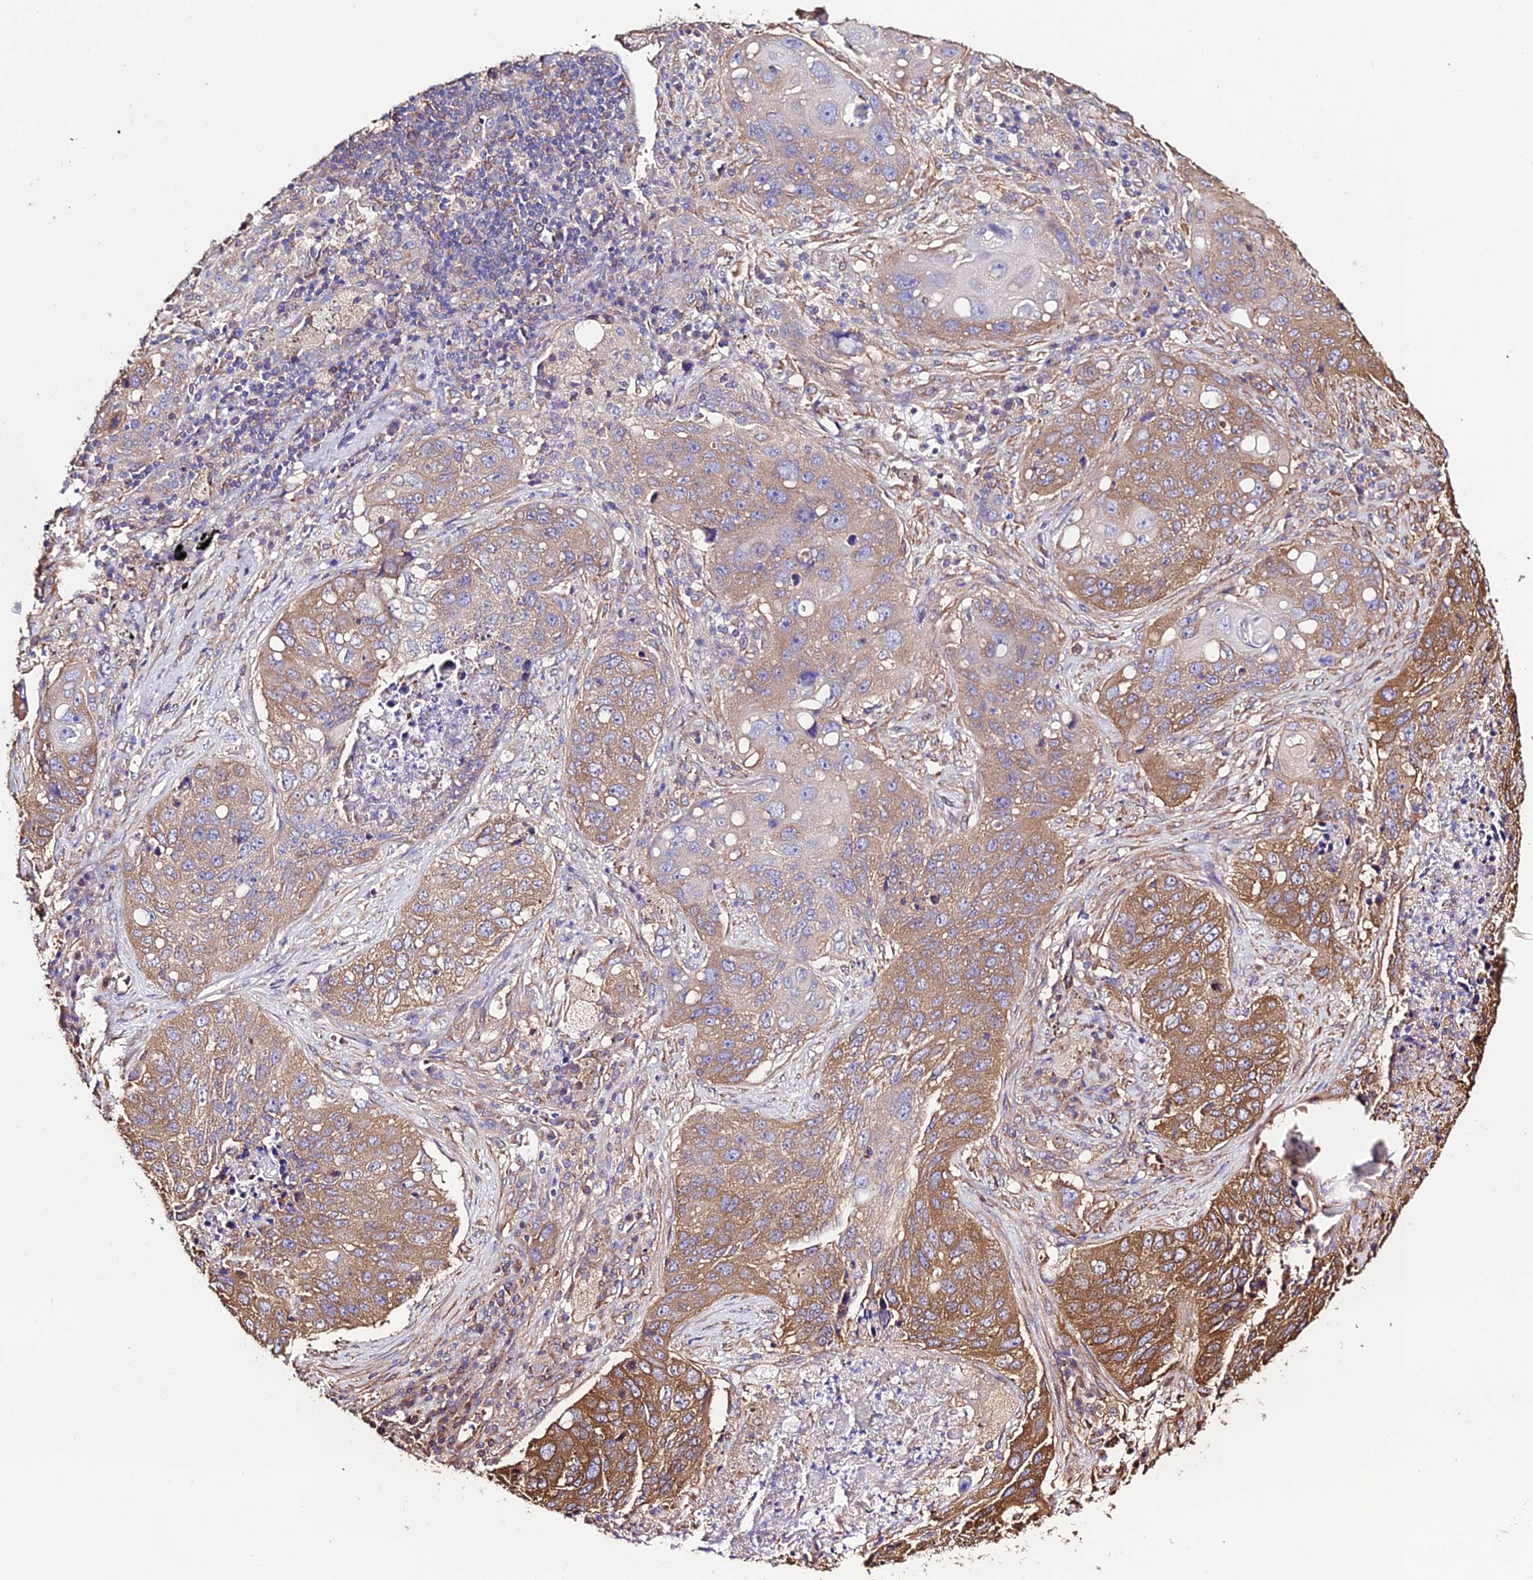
{"staining": {"intensity": "moderate", "quantity": ">75%", "location": "cytoplasmic/membranous"}, "tissue": "lung cancer", "cell_type": "Tumor cells", "image_type": "cancer", "snomed": [{"axis": "morphology", "description": "Squamous cell carcinoma, NOS"}, {"axis": "topography", "description": "Lung"}], "caption": "This micrograph shows IHC staining of human lung cancer (squamous cell carcinoma), with medium moderate cytoplasmic/membranous staining in about >75% of tumor cells.", "gene": "TUBA3D", "patient": {"sex": "female", "age": 63}}